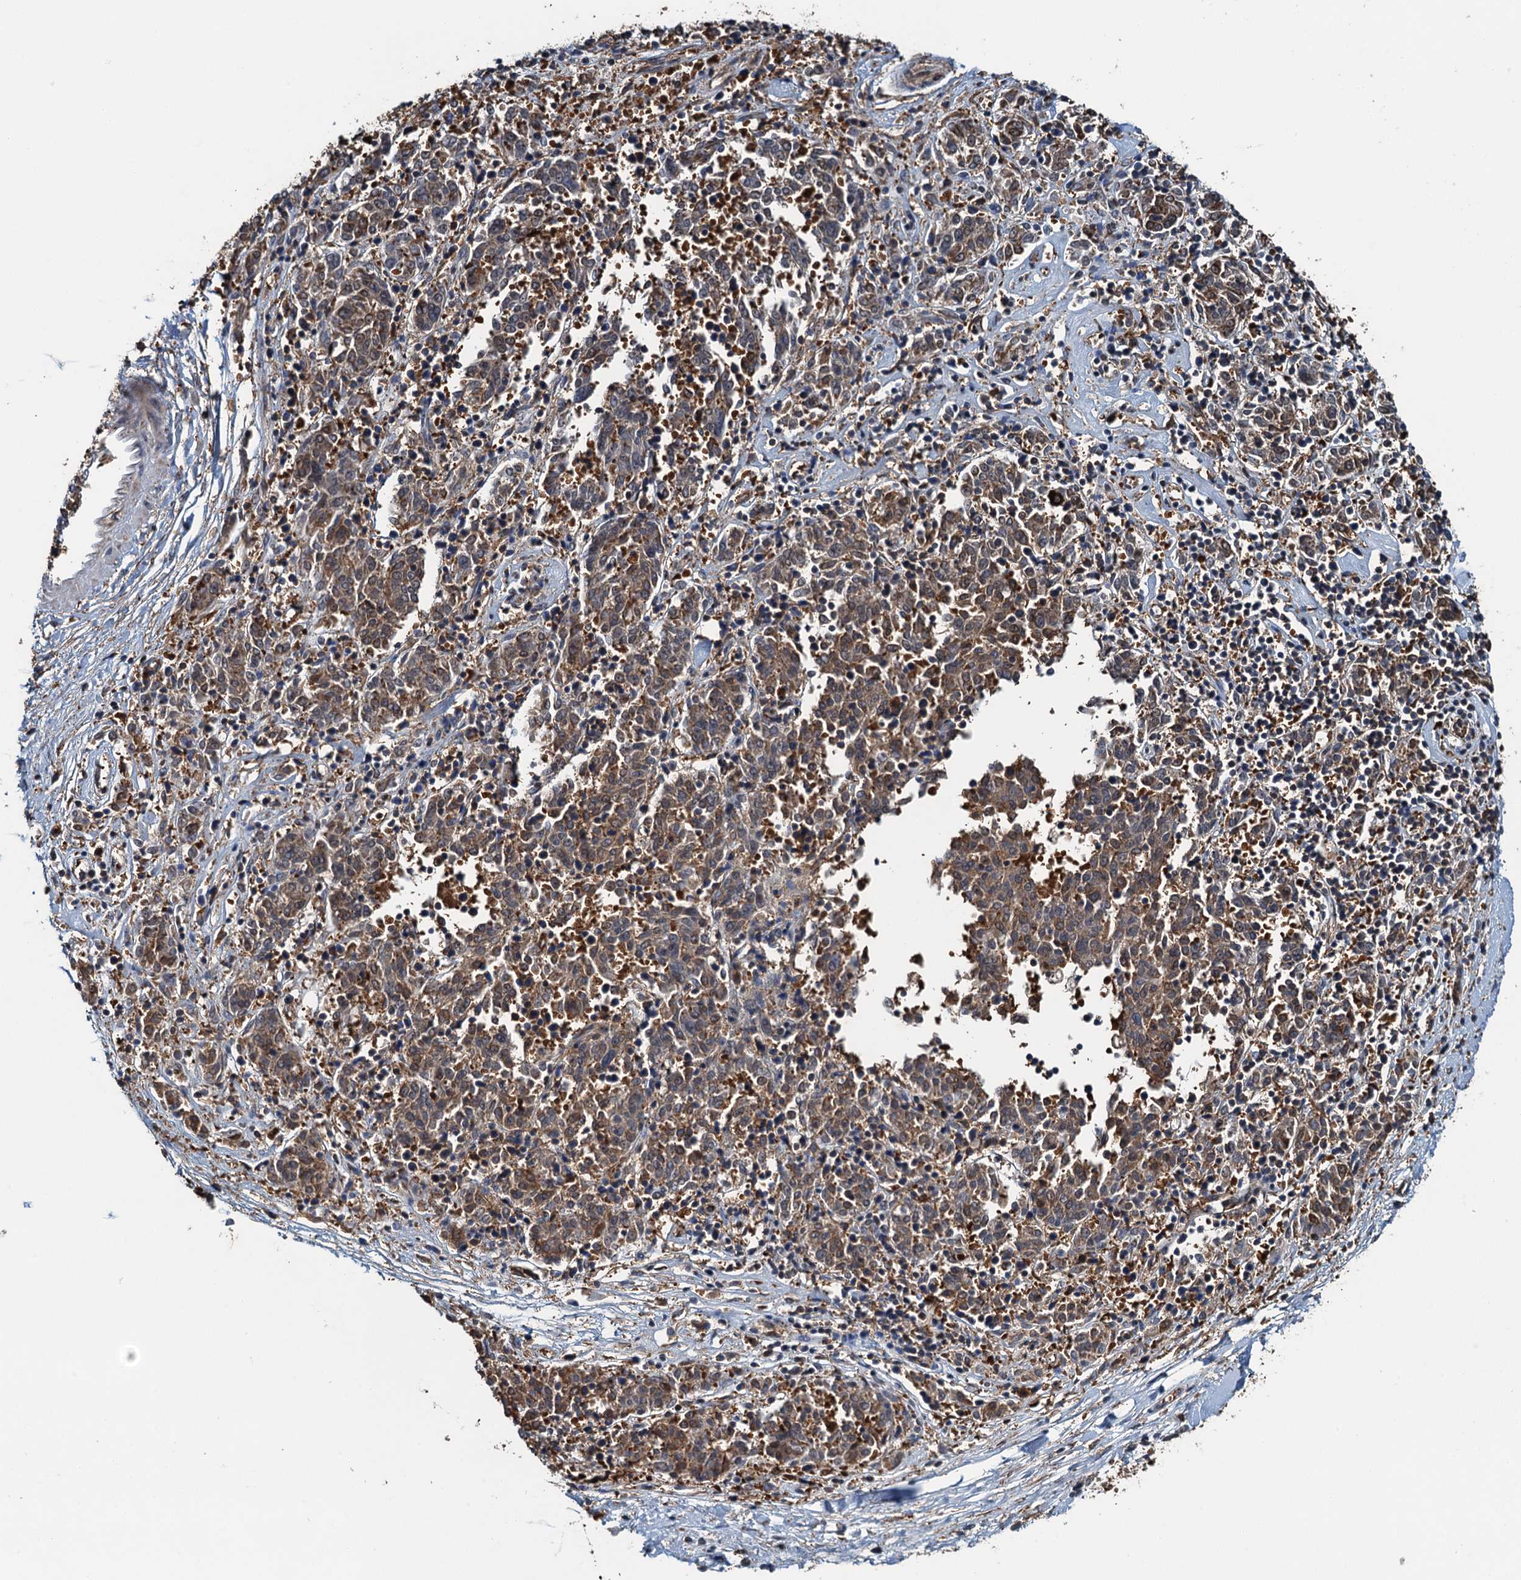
{"staining": {"intensity": "moderate", "quantity": ">75%", "location": "cytoplasmic/membranous"}, "tissue": "melanoma", "cell_type": "Tumor cells", "image_type": "cancer", "snomed": [{"axis": "morphology", "description": "Malignant melanoma, NOS"}, {"axis": "topography", "description": "Skin"}], "caption": "Protein expression analysis of malignant melanoma reveals moderate cytoplasmic/membranous positivity in about >75% of tumor cells. The staining was performed using DAB (3,3'-diaminobenzidine), with brown indicating positive protein expression. Nuclei are stained blue with hematoxylin.", "gene": "WHAMM", "patient": {"sex": "female", "age": 72}}